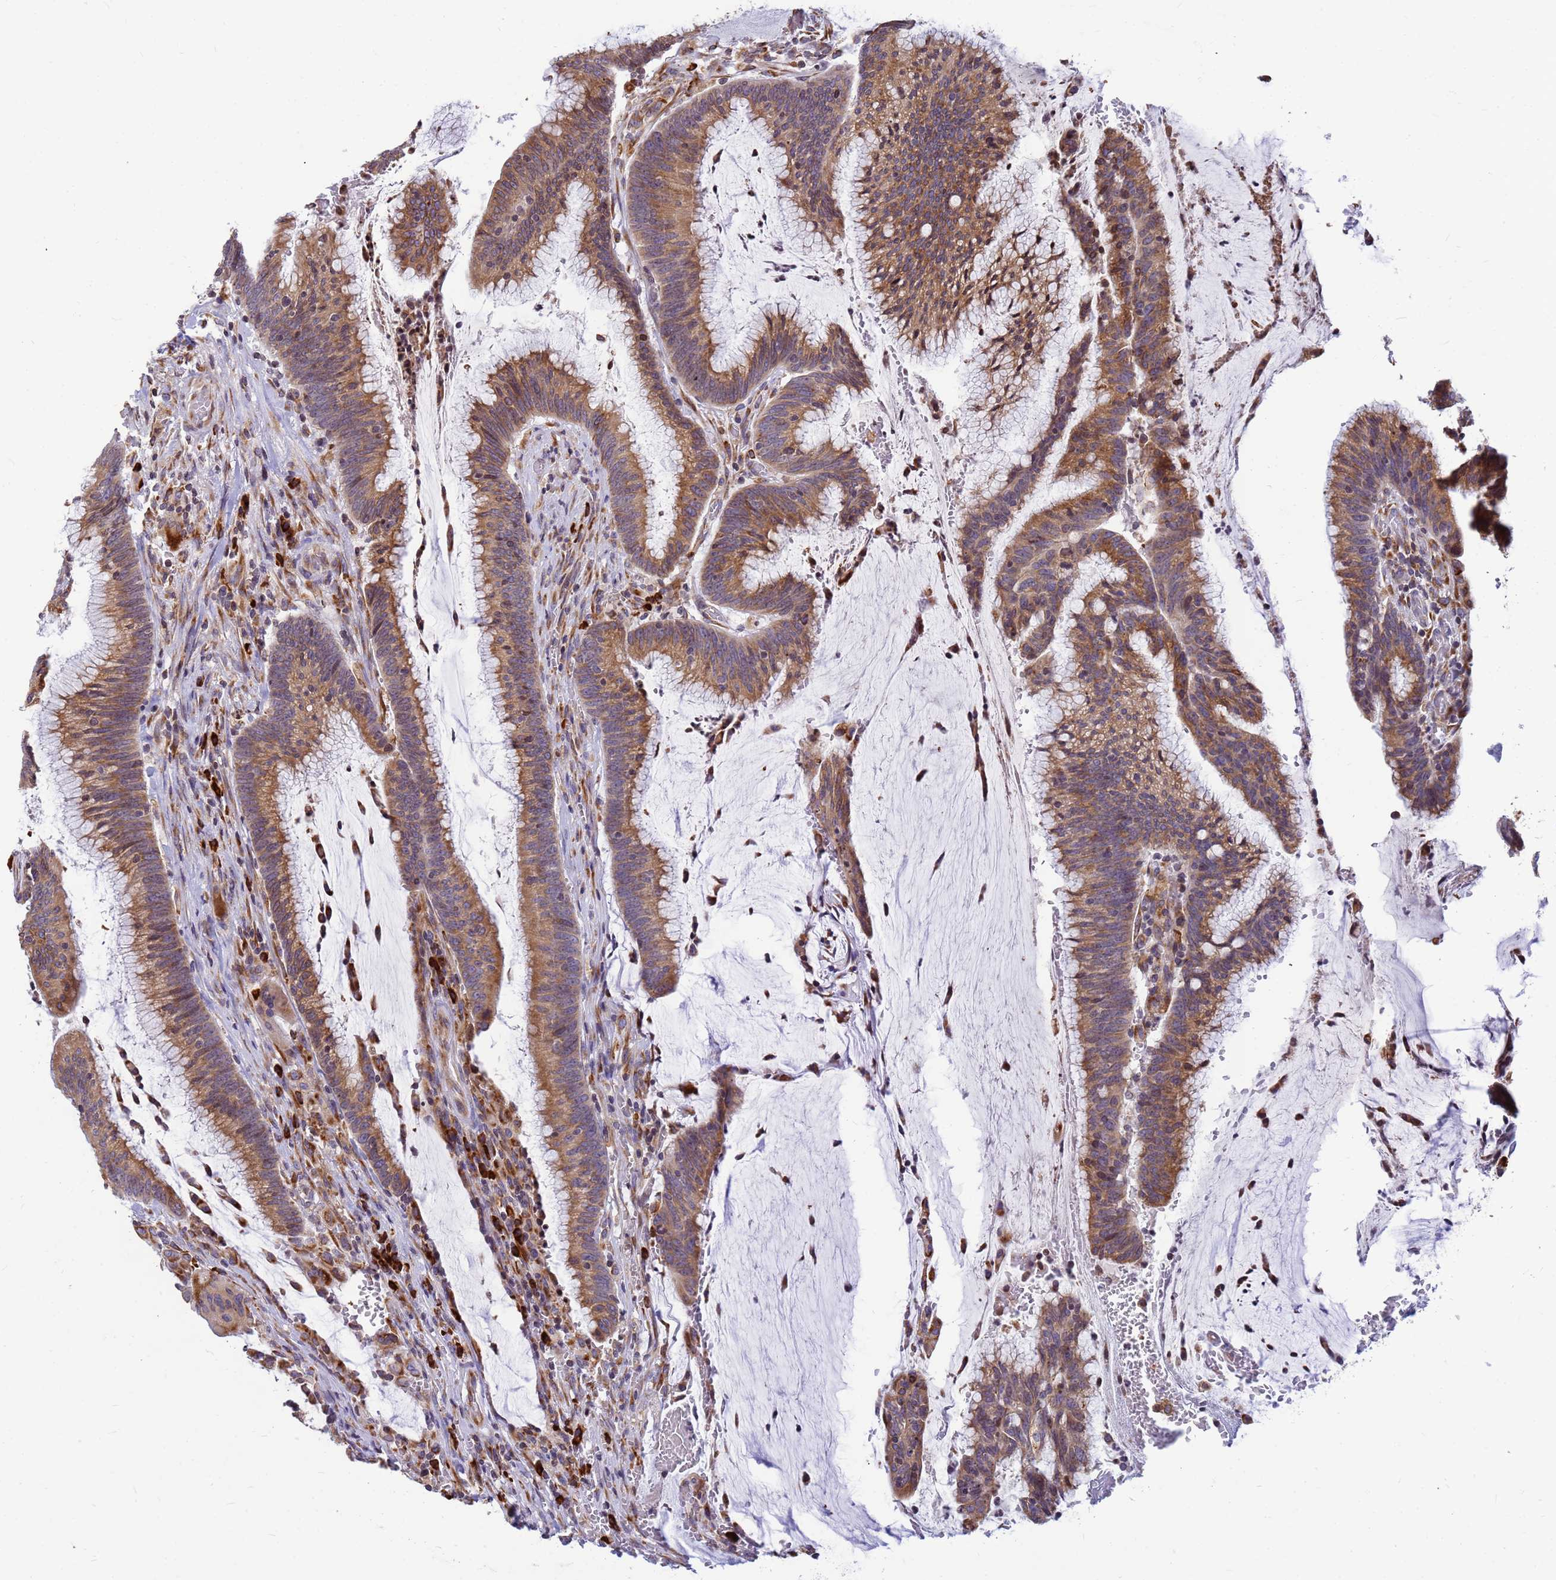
{"staining": {"intensity": "moderate", "quantity": ">75%", "location": "cytoplasmic/membranous"}, "tissue": "colorectal cancer", "cell_type": "Tumor cells", "image_type": "cancer", "snomed": [{"axis": "morphology", "description": "Adenocarcinoma, NOS"}, {"axis": "topography", "description": "Rectum"}], "caption": "Immunohistochemistry image of neoplastic tissue: colorectal cancer (adenocarcinoma) stained using immunohistochemistry demonstrates medium levels of moderate protein expression localized specifically in the cytoplasmic/membranous of tumor cells, appearing as a cytoplasmic/membranous brown color.", "gene": "SSR4", "patient": {"sex": "female", "age": 77}}